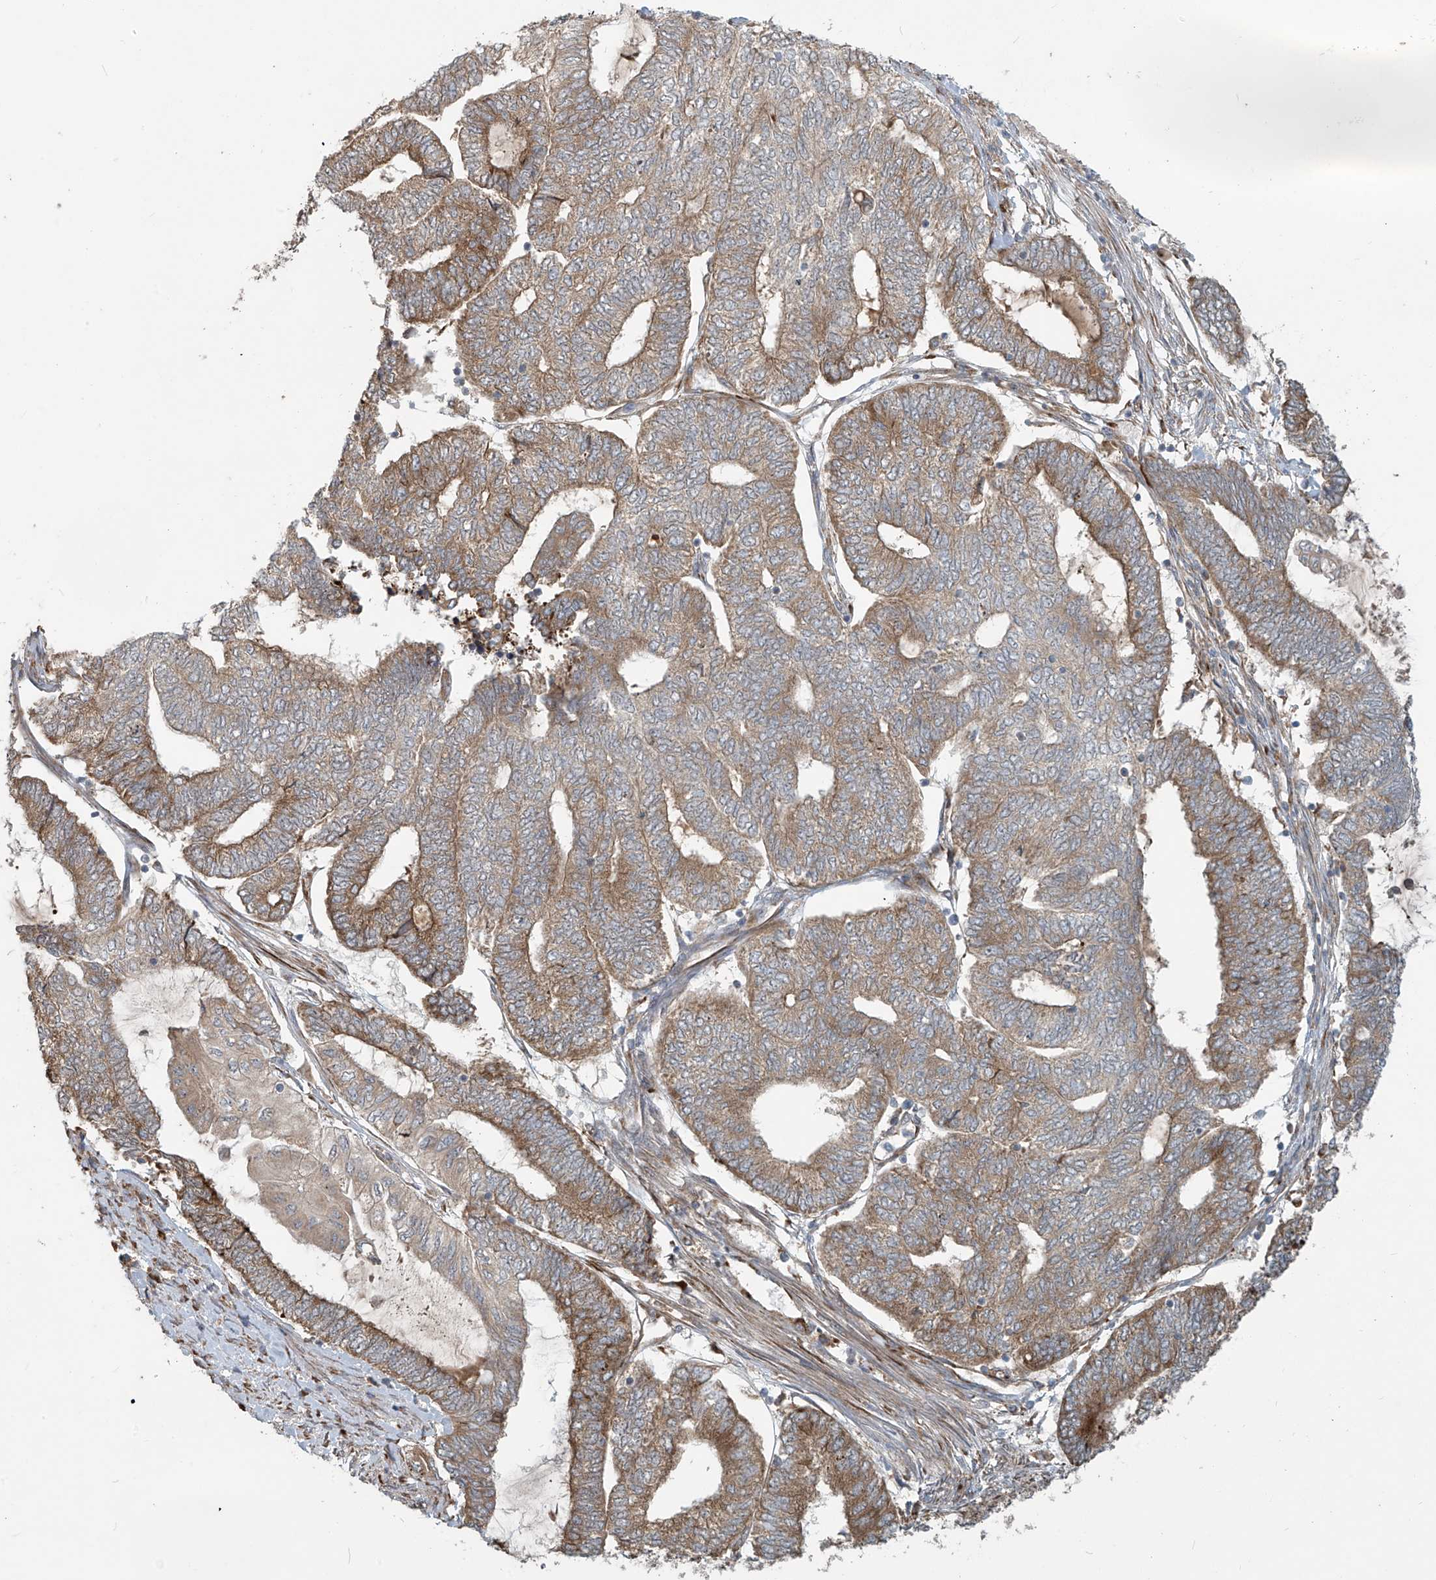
{"staining": {"intensity": "moderate", "quantity": ">75%", "location": "cytoplasmic/membranous"}, "tissue": "endometrial cancer", "cell_type": "Tumor cells", "image_type": "cancer", "snomed": [{"axis": "morphology", "description": "Adenocarcinoma, NOS"}, {"axis": "topography", "description": "Uterus"}, {"axis": "topography", "description": "Endometrium"}], "caption": "A photomicrograph of endometrial cancer stained for a protein demonstrates moderate cytoplasmic/membranous brown staining in tumor cells.", "gene": "KATNIP", "patient": {"sex": "female", "age": 70}}